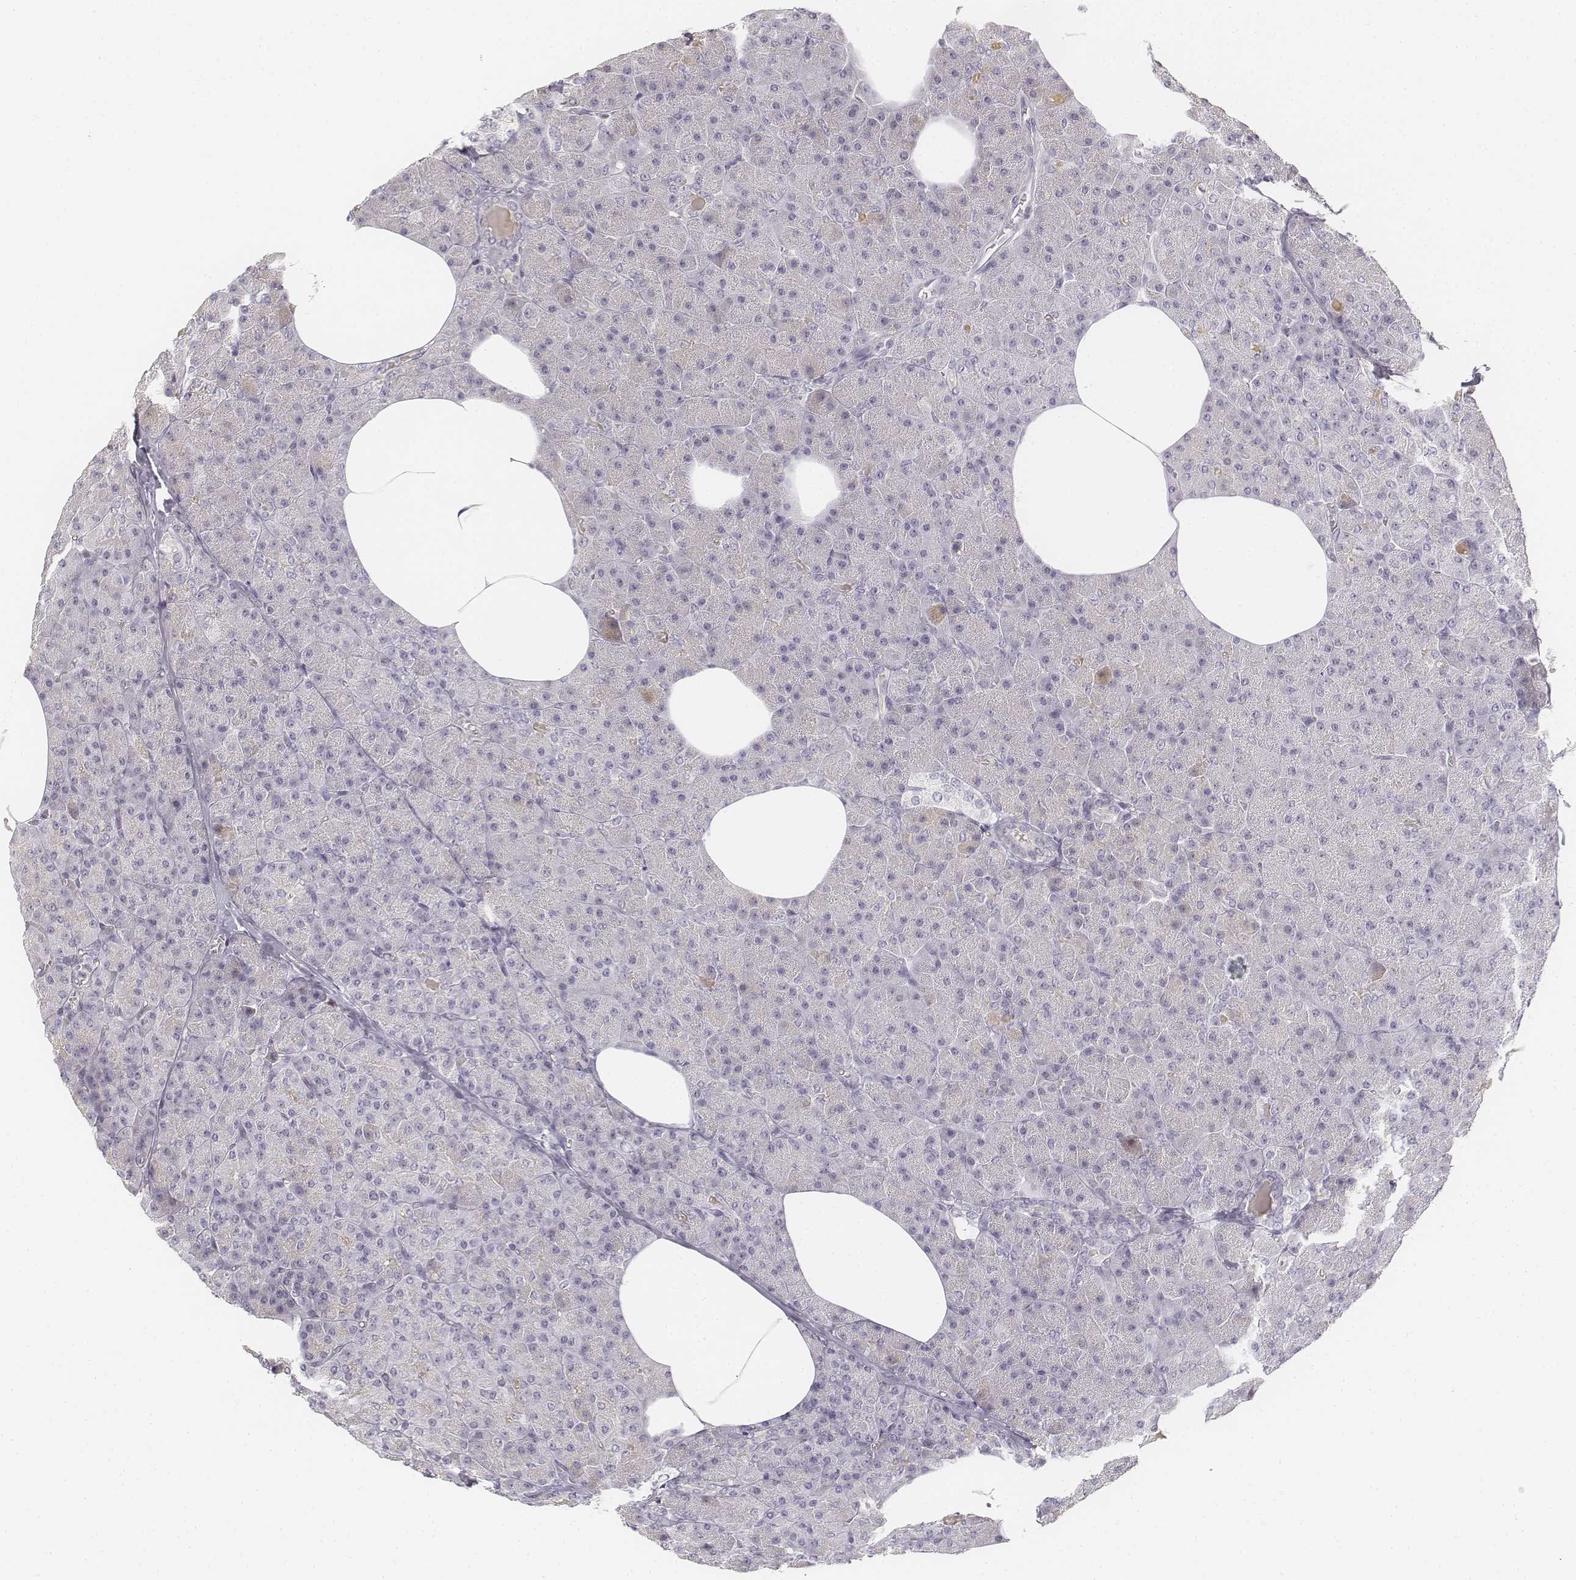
{"staining": {"intensity": "negative", "quantity": "none", "location": "none"}, "tissue": "pancreas", "cell_type": "Exocrine glandular cells", "image_type": "normal", "snomed": [{"axis": "morphology", "description": "Normal tissue, NOS"}, {"axis": "topography", "description": "Pancreas"}], "caption": "Exocrine glandular cells show no significant protein staining in normal pancreas.", "gene": "DSG4", "patient": {"sex": "female", "age": 45}}